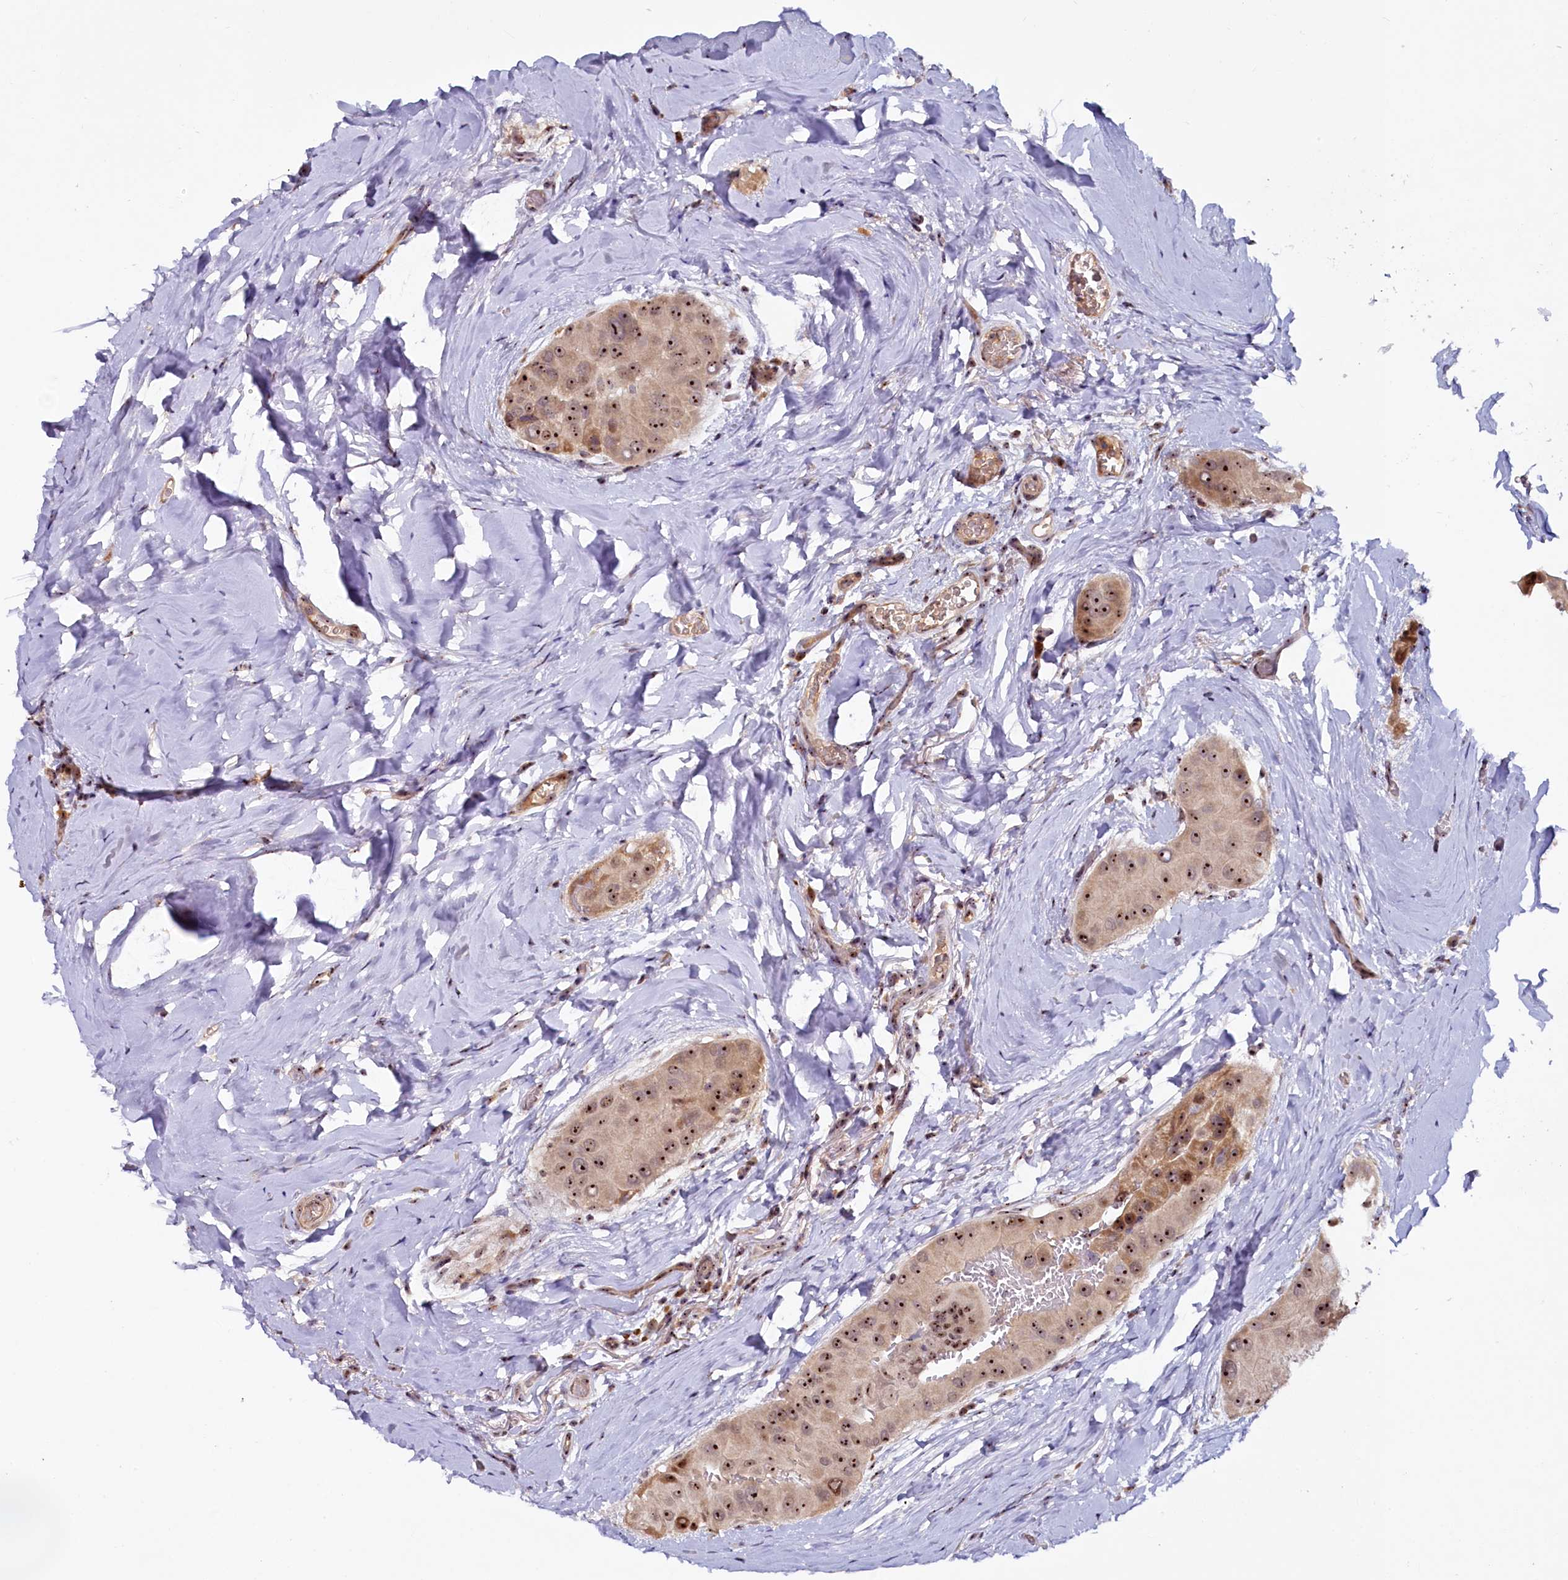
{"staining": {"intensity": "strong", "quantity": ">75%", "location": "nuclear"}, "tissue": "thyroid cancer", "cell_type": "Tumor cells", "image_type": "cancer", "snomed": [{"axis": "morphology", "description": "Papillary adenocarcinoma, NOS"}, {"axis": "topography", "description": "Thyroid gland"}], "caption": "This is an image of immunohistochemistry (IHC) staining of thyroid papillary adenocarcinoma, which shows strong expression in the nuclear of tumor cells.", "gene": "TCOF1", "patient": {"sex": "male", "age": 33}}